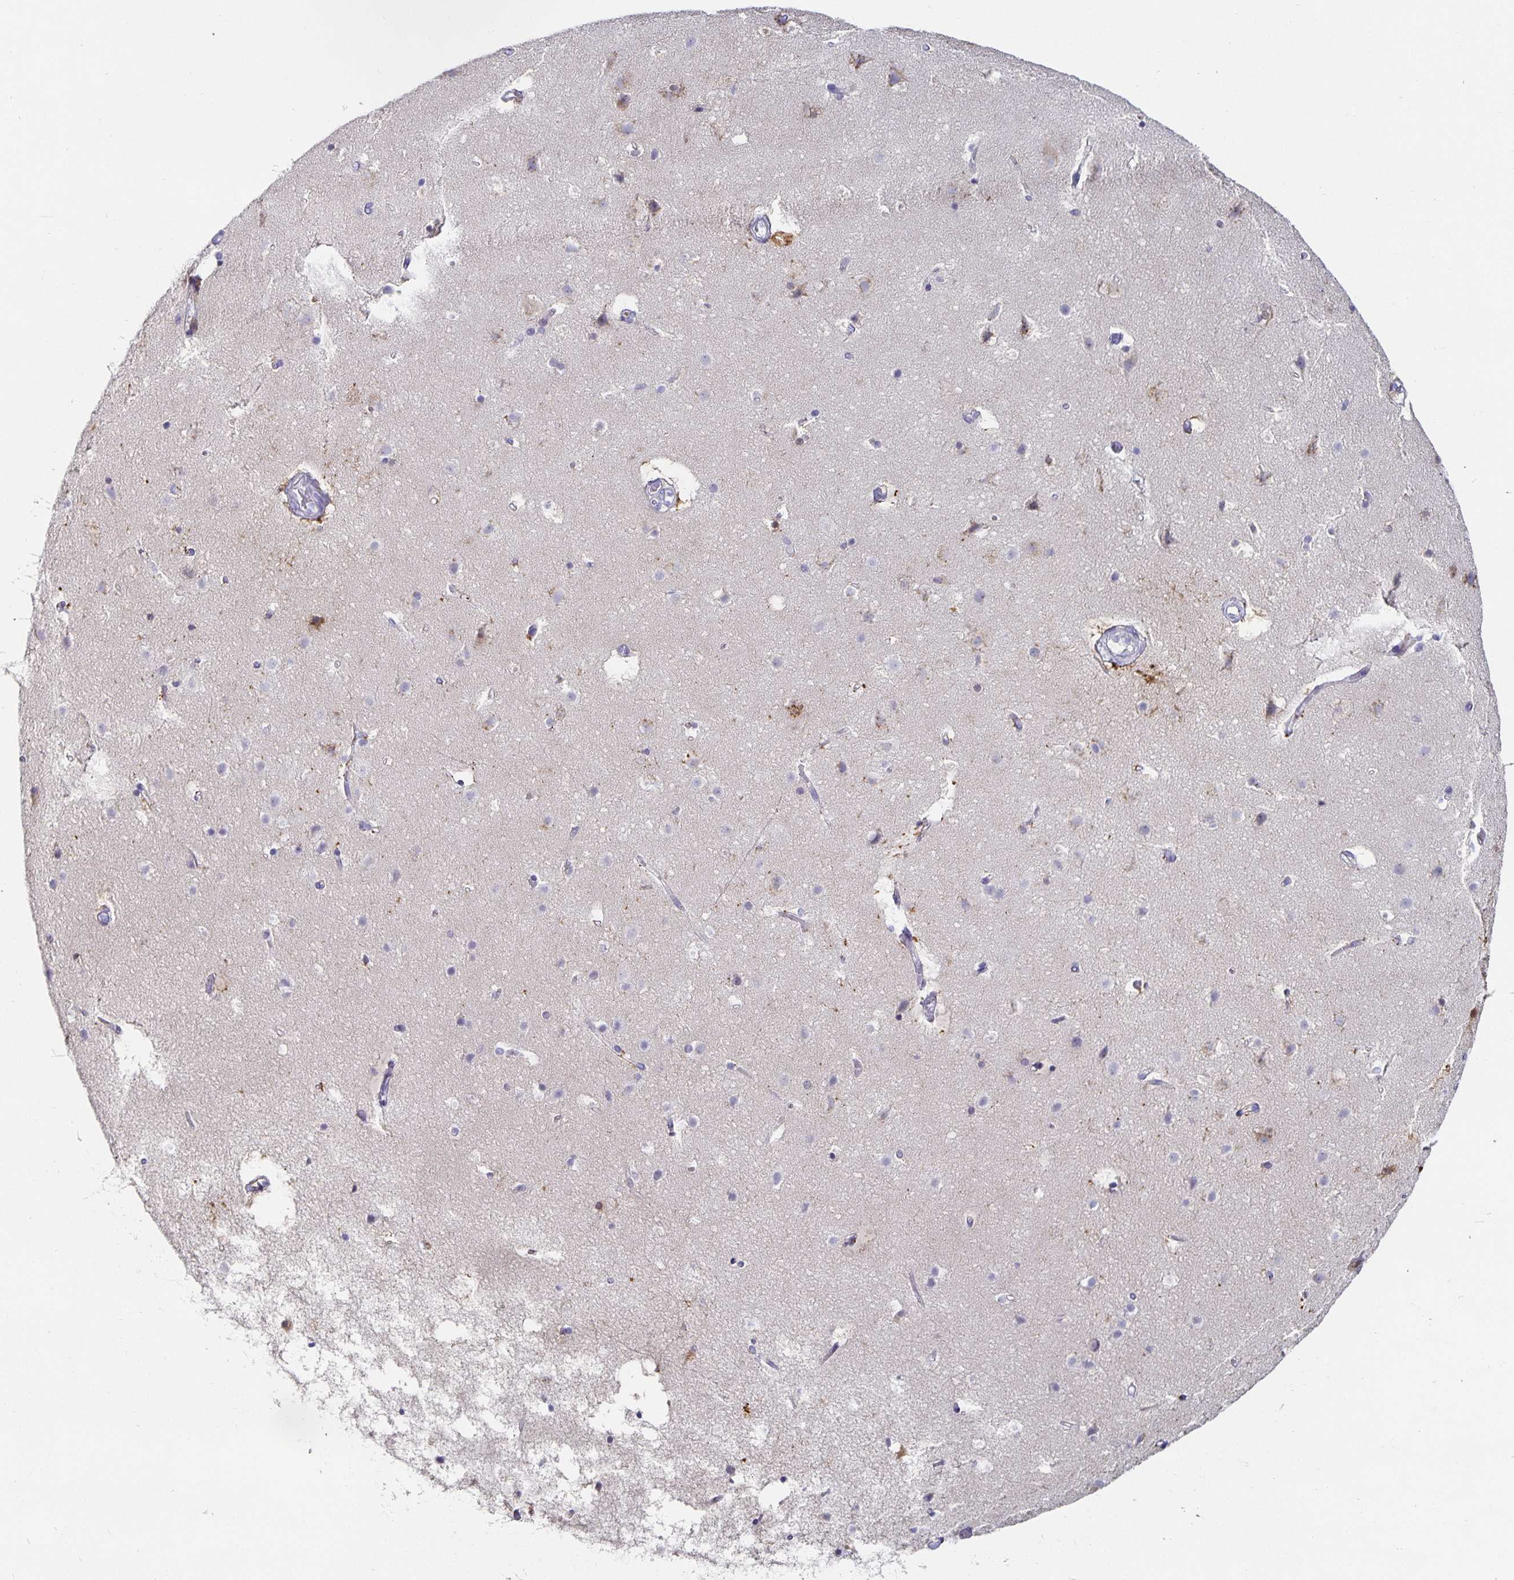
{"staining": {"intensity": "negative", "quantity": "none", "location": "none"}, "tissue": "cerebral cortex", "cell_type": "Endothelial cells", "image_type": "normal", "snomed": [{"axis": "morphology", "description": "Normal tissue, NOS"}, {"axis": "topography", "description": "Cerebral cortex"}], "caption": "Endothelial cells show no significant protein positivity in unremarkable cerebral cortex.", "gene": "CHGA", "patient": {"sex": "female", "age": 52}}